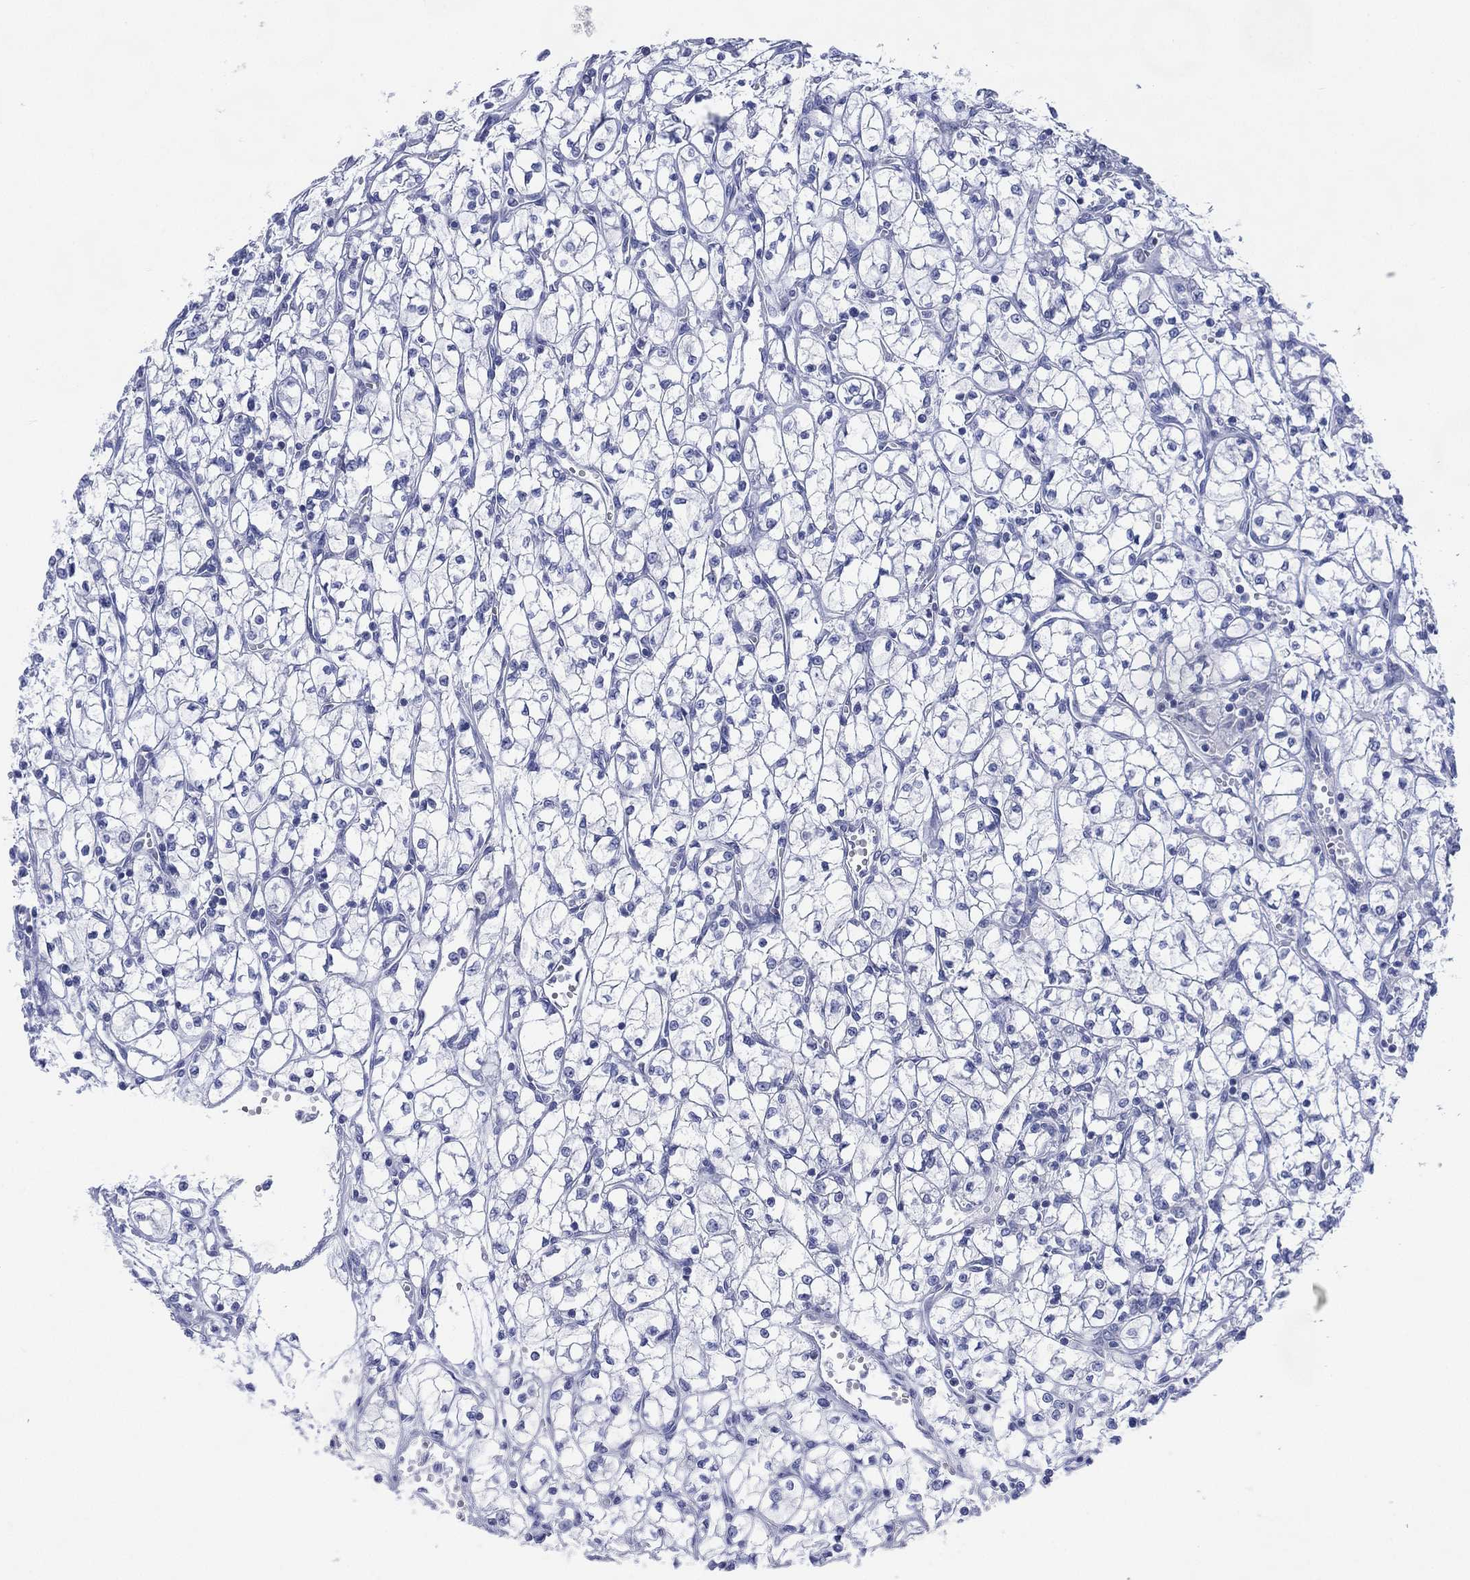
{"staining": {"intensity": "negative", "quantity": "none", "location": "none"}, "tissue": "renal cancer", "cell_type": "Tumor cells", "image_type": "cancer", "snomed": [{"axis": "morphology", "description": "Adenocarcinoma, NOS"}, {"axis": "topography", "description": "Kidney"}], "caption": "Tumor cells are negative for protein expression in human renal adenocarcinoma.", "gene": "TMEM247", "patient": {"sex": "female", "age": 64}}